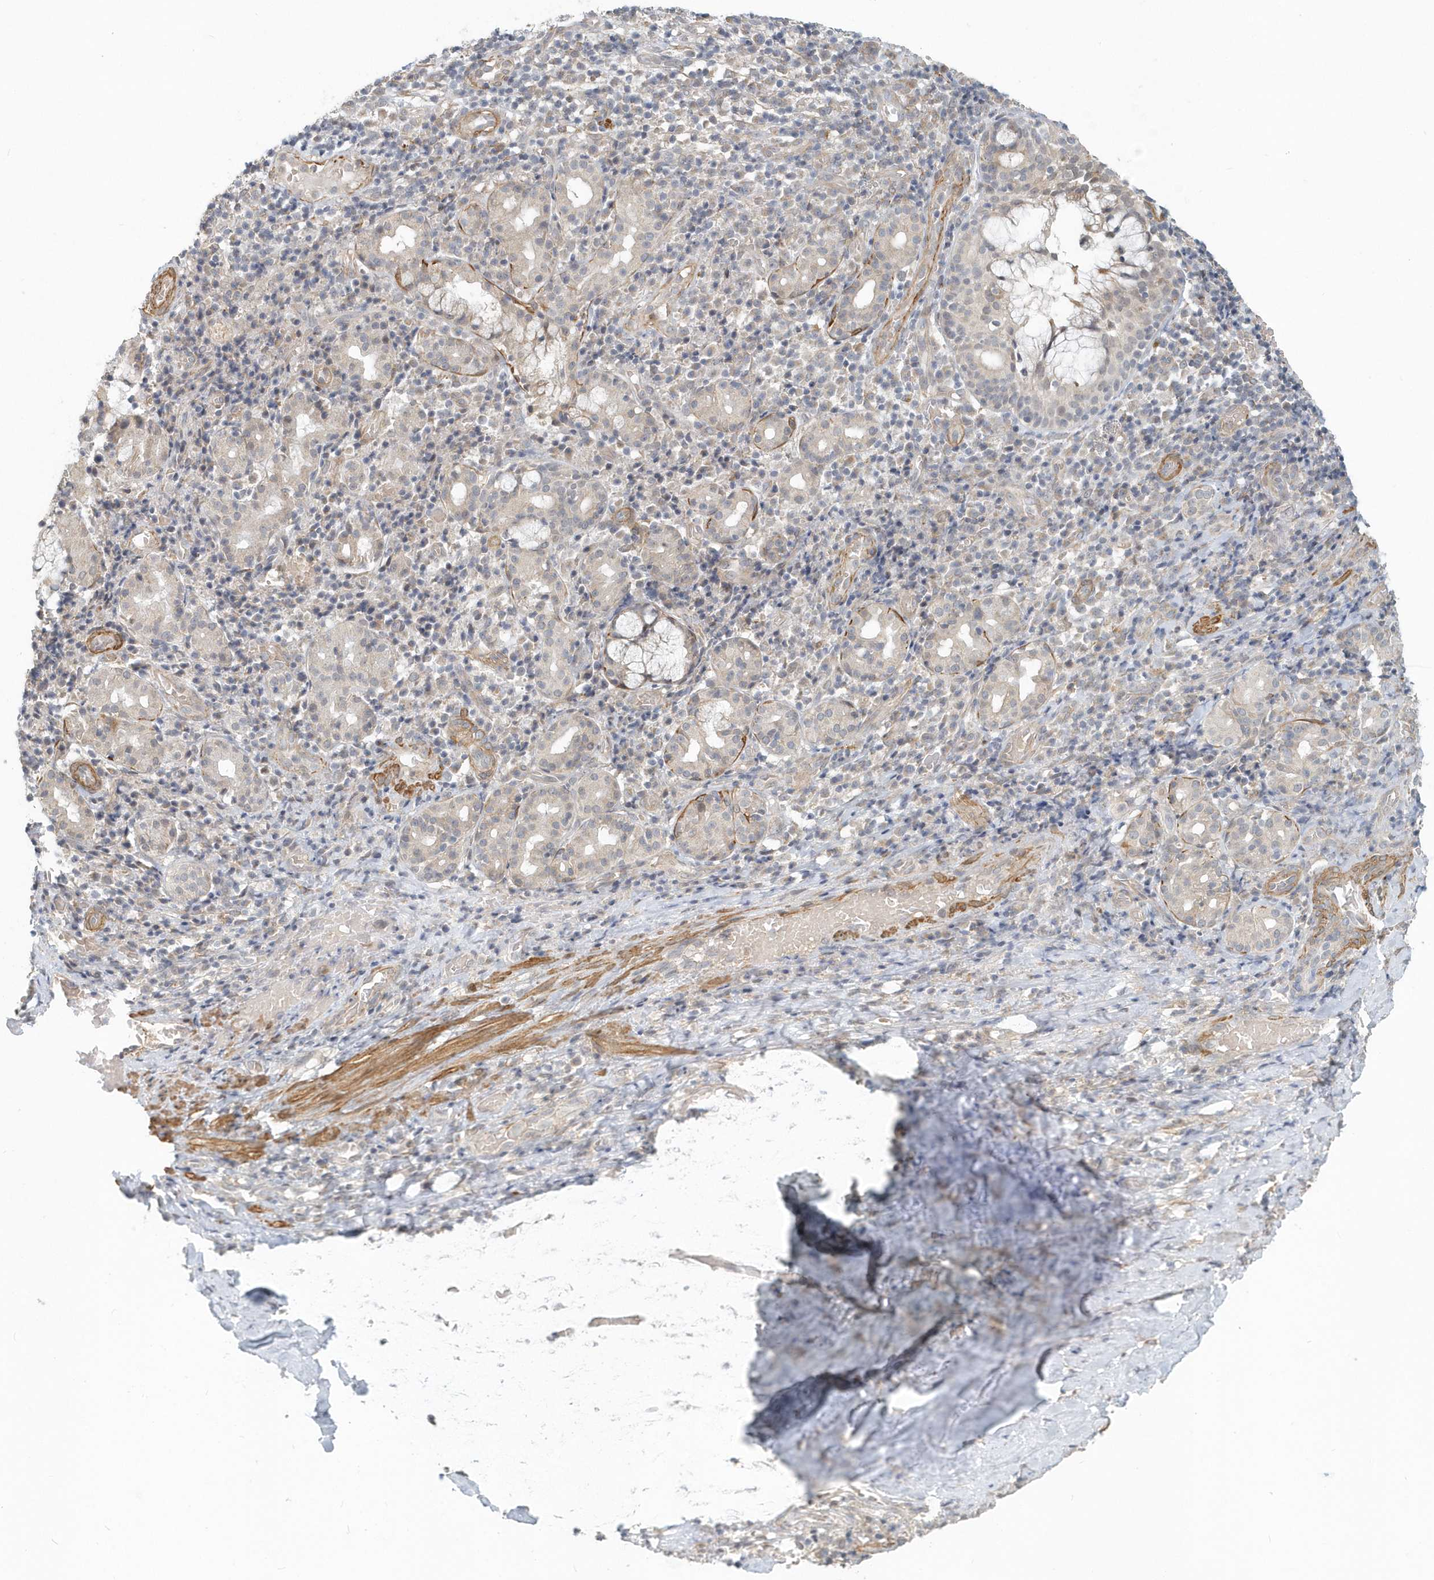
{"staining": {"intensity": "negative", "quantity": "none", "location": "none"}, "tissue": "soft tissue", "cell_type": "Fibroblasts", "image_type": "normal", "snomed": [{"axis": "morphology", "description": "Normal tissue, NOS"}, {"axis": "morphology", "description": "Basal cell carcinoma"}, {"axis": "topography", "description": "Cartilage tissue"}, {"axis": "topography", "description": "Nasopharynx"}, {"axis": "topography", "description": "Oral tissue"}], "caption": "Protein analysis of unremarkable soft tissue reveals no significant staining in fibroblasts. (Immunohistochemistry (ihc), brightfield microscopy, high magnification).", "gene": "NAPB", "patient": {"sex": "female", "age": 77}}